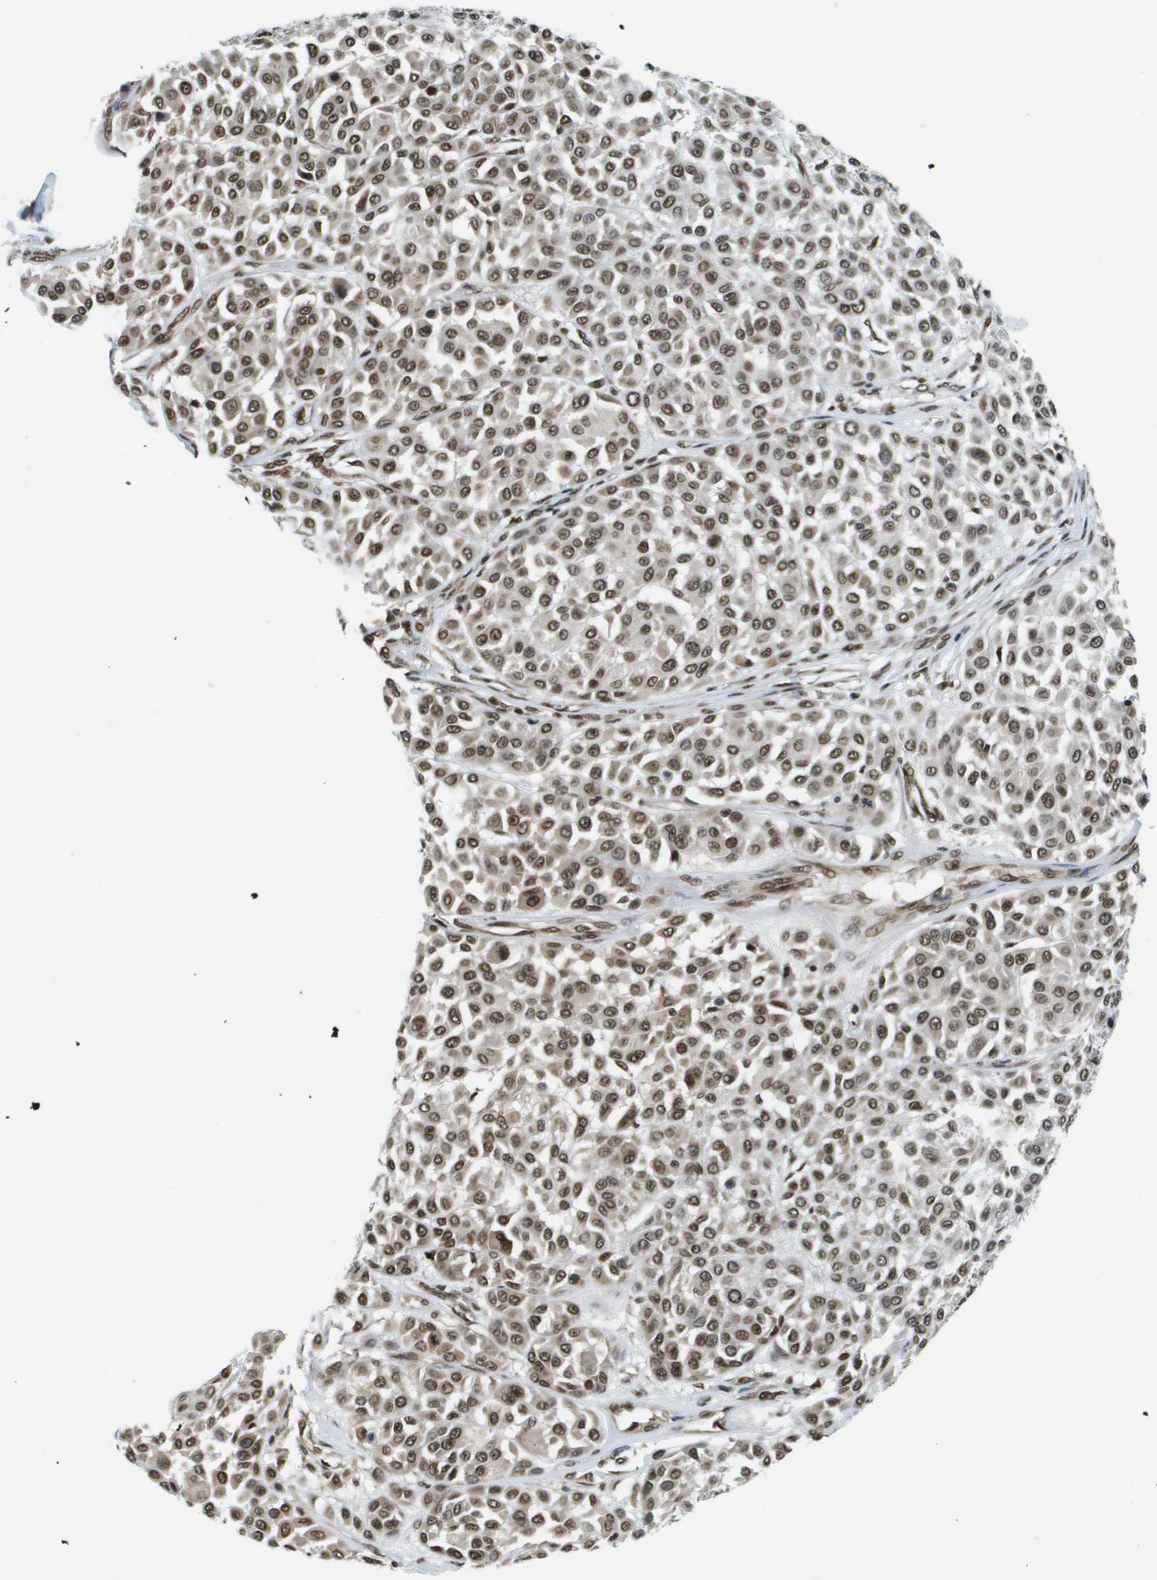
{"staining": {"intensity": "moderate", "quantity": ">75%", "location": "nuclear"}, "tissue": "melanoma", "cell_type": "Tumor cells", "image_type": "cancer", "snomed": [{"axis": "morphology", "description": "Malignant melanoma, Metastatic site"}, {"axis": "topography", "description": "Soft tissue"}], "caption": "A photomicrograph of melanoma stained for a protein reveals moderate nuclear brown staining in tumor cells.", "gene": "RECQL4", "patient": {"sex": "male", "age": 41}}